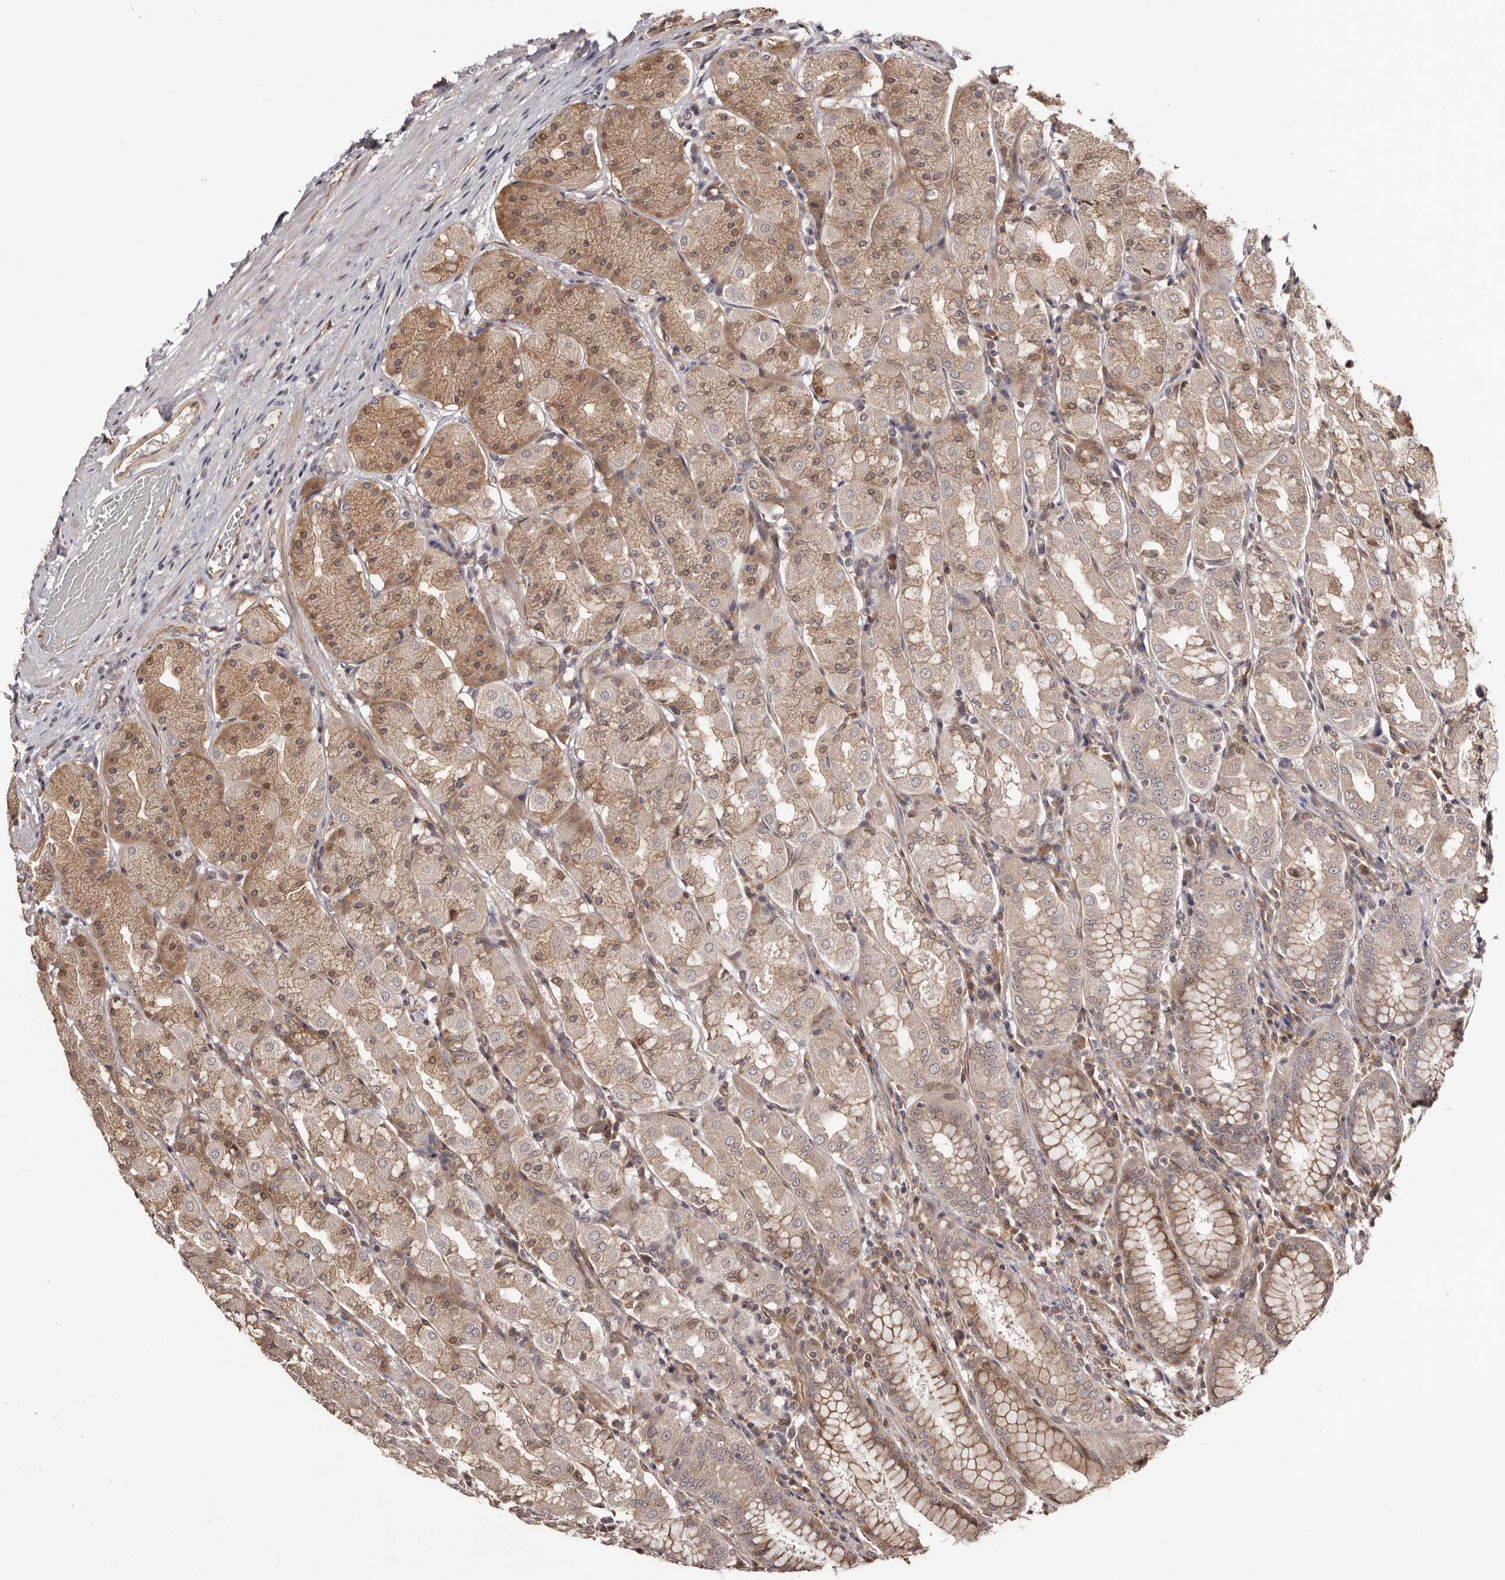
{"staining": {"intensity": "moderate", "quantity": ">75%", "location": "cytoplasmic/membranous,nuclear"}, "tissue": "stomach", "cell_type": "Glandular cells", "image_type": "normal", "snomed": [{"axis": "morphology", "description": "Normal tissue, NOS"}, {"axis": "topography", "description": "Stomach"}, {"axis": "topography", "description": "Stomach, lower"}], "caption": "Stomach stained with a brown dye exhibits moderate cytoplasmic/membranous,nuclear positive staining in approximately >75% of glandular cells.", "gene": "NOL12", "patient": {"sex": "female", "age": 56}}